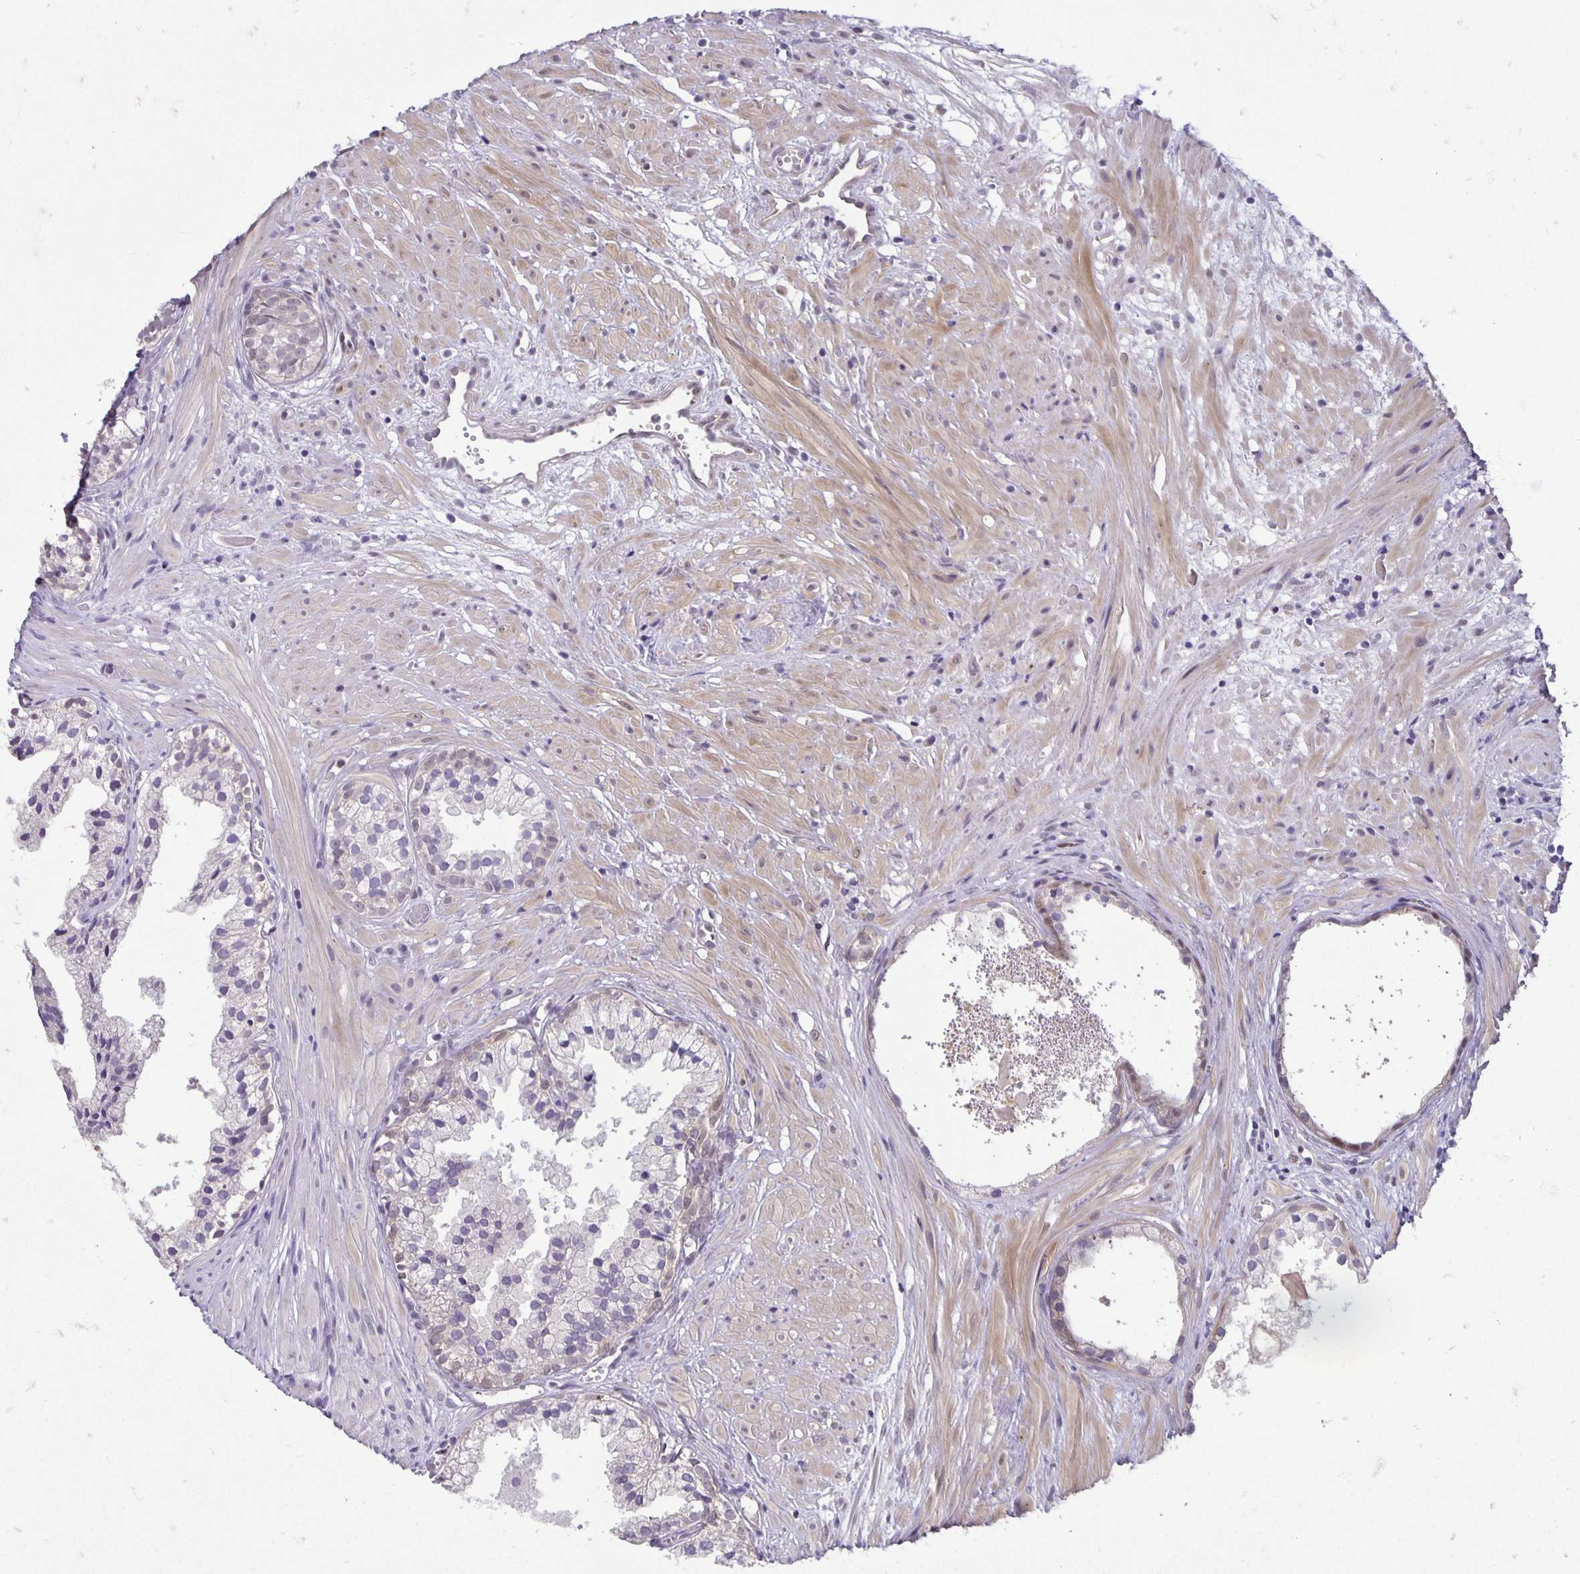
{"staining": {"intensity": "negative", "quantity": "none", "location": "none"}, "tissue": "prostate cancer", "cell_type": "Tumor cells", "image_type": "cancer", "snomed": [{"axis": "morphology", "description": "Adenocarcinoma, High grade"}, {"axis": "topography", "description": "Prostate"}], "caption": "This is a image of IHC staining of prostate cancer, which shows no positivity in tumor cells.", "gene": "TAX1BP3", "patient": {"sex": "male", "age": 58}}